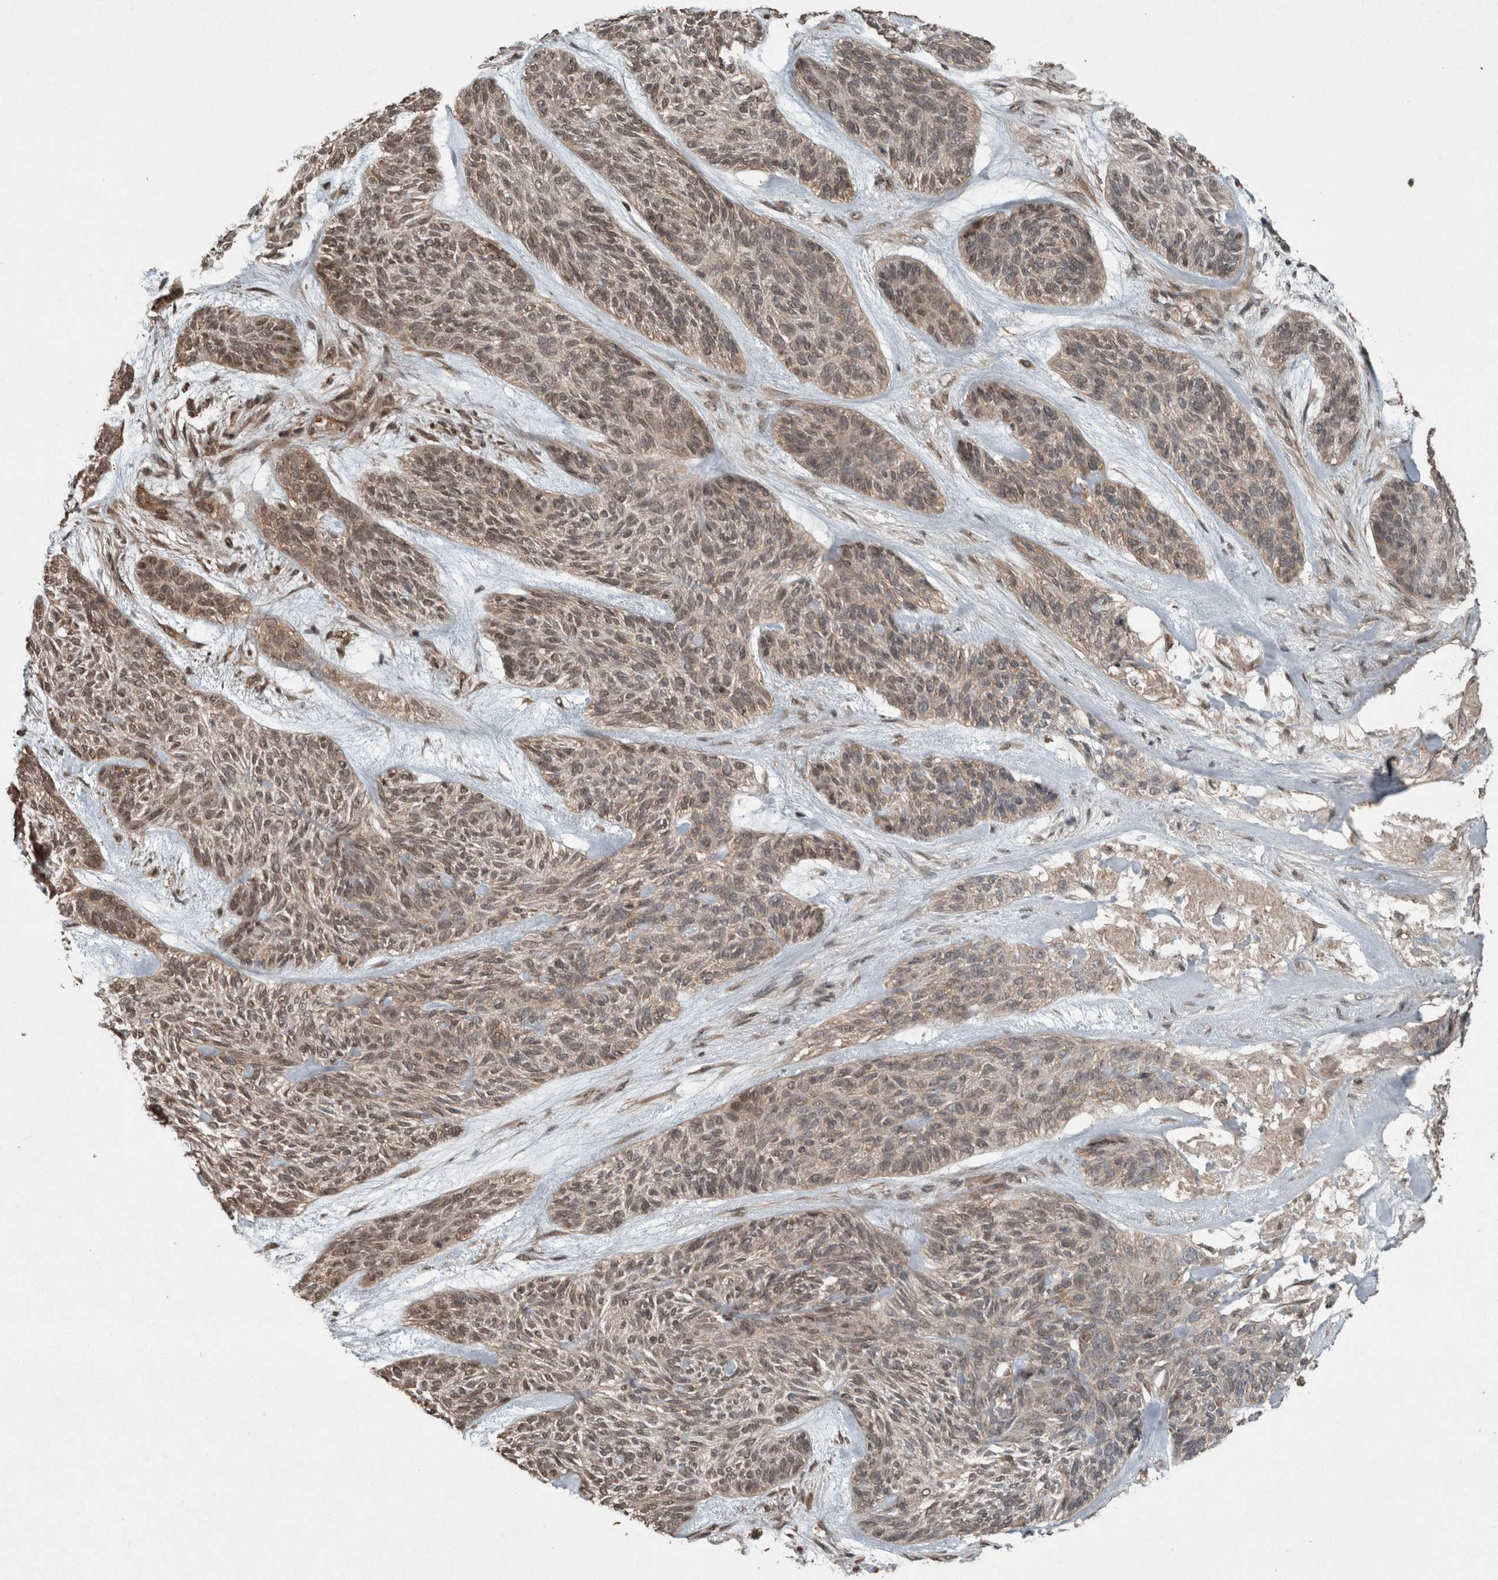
{"staining": {"intensity": "weak", "quantity": ">75%", "location": "cytoplasmic/membranous,nuclear"}, "tissue": "skin cancer", "cell_type": "Tumor cells", "image_type": "cancer", "snomed": [{"axis": "morphology", "description": "Basal cell carcinoma"}, {"axis": "topography", "description": "Skin"}], "caption": "Tumor cells display low levels of weak cytoplasmic/membranous and nuclear staining in approximately >75% of cells in human skin cancer (basal cell carcinoma).", "gene": "MYO1E", "patient": {"sex": "male", "age": 55}}